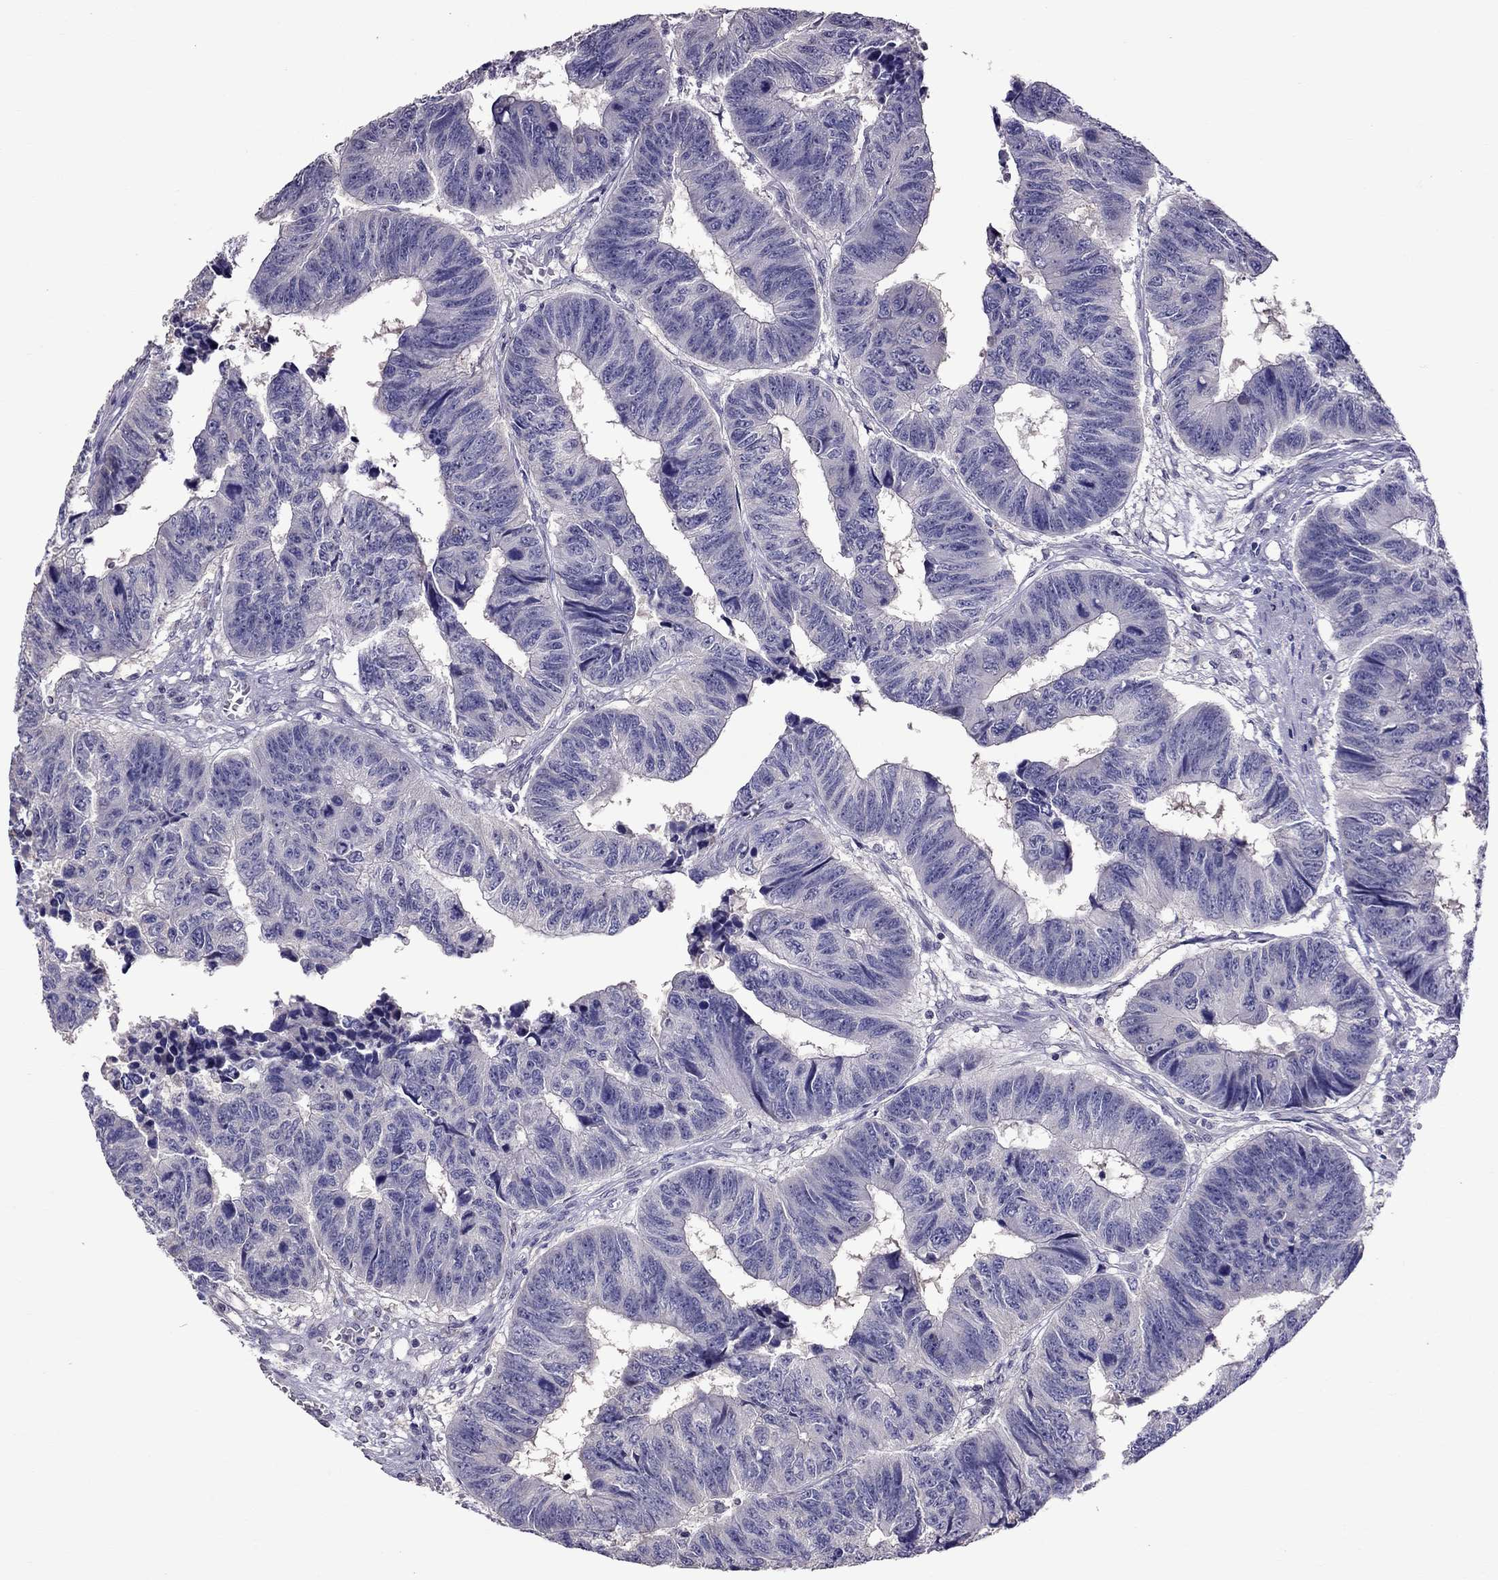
{"staining": {"intensity": "negative", "quantity": "none", "location": "none"}, "tissue": "colorectal cancer", "cell_type": "Tumor cells", "image_type": "cancer", "snomed": [{"axis": "morphology", "description": "Adenocarcinoma, NOS"}, {"axis": "topography", "description": "Rectum"}], "caption": "A histopathology image of colorectal cancer (adenocarcinoma) stained for a protein exhibits no brown staining in tumor cells.", "gene": "LRRC46", "patient": {"sex": "female", "age": 85}}